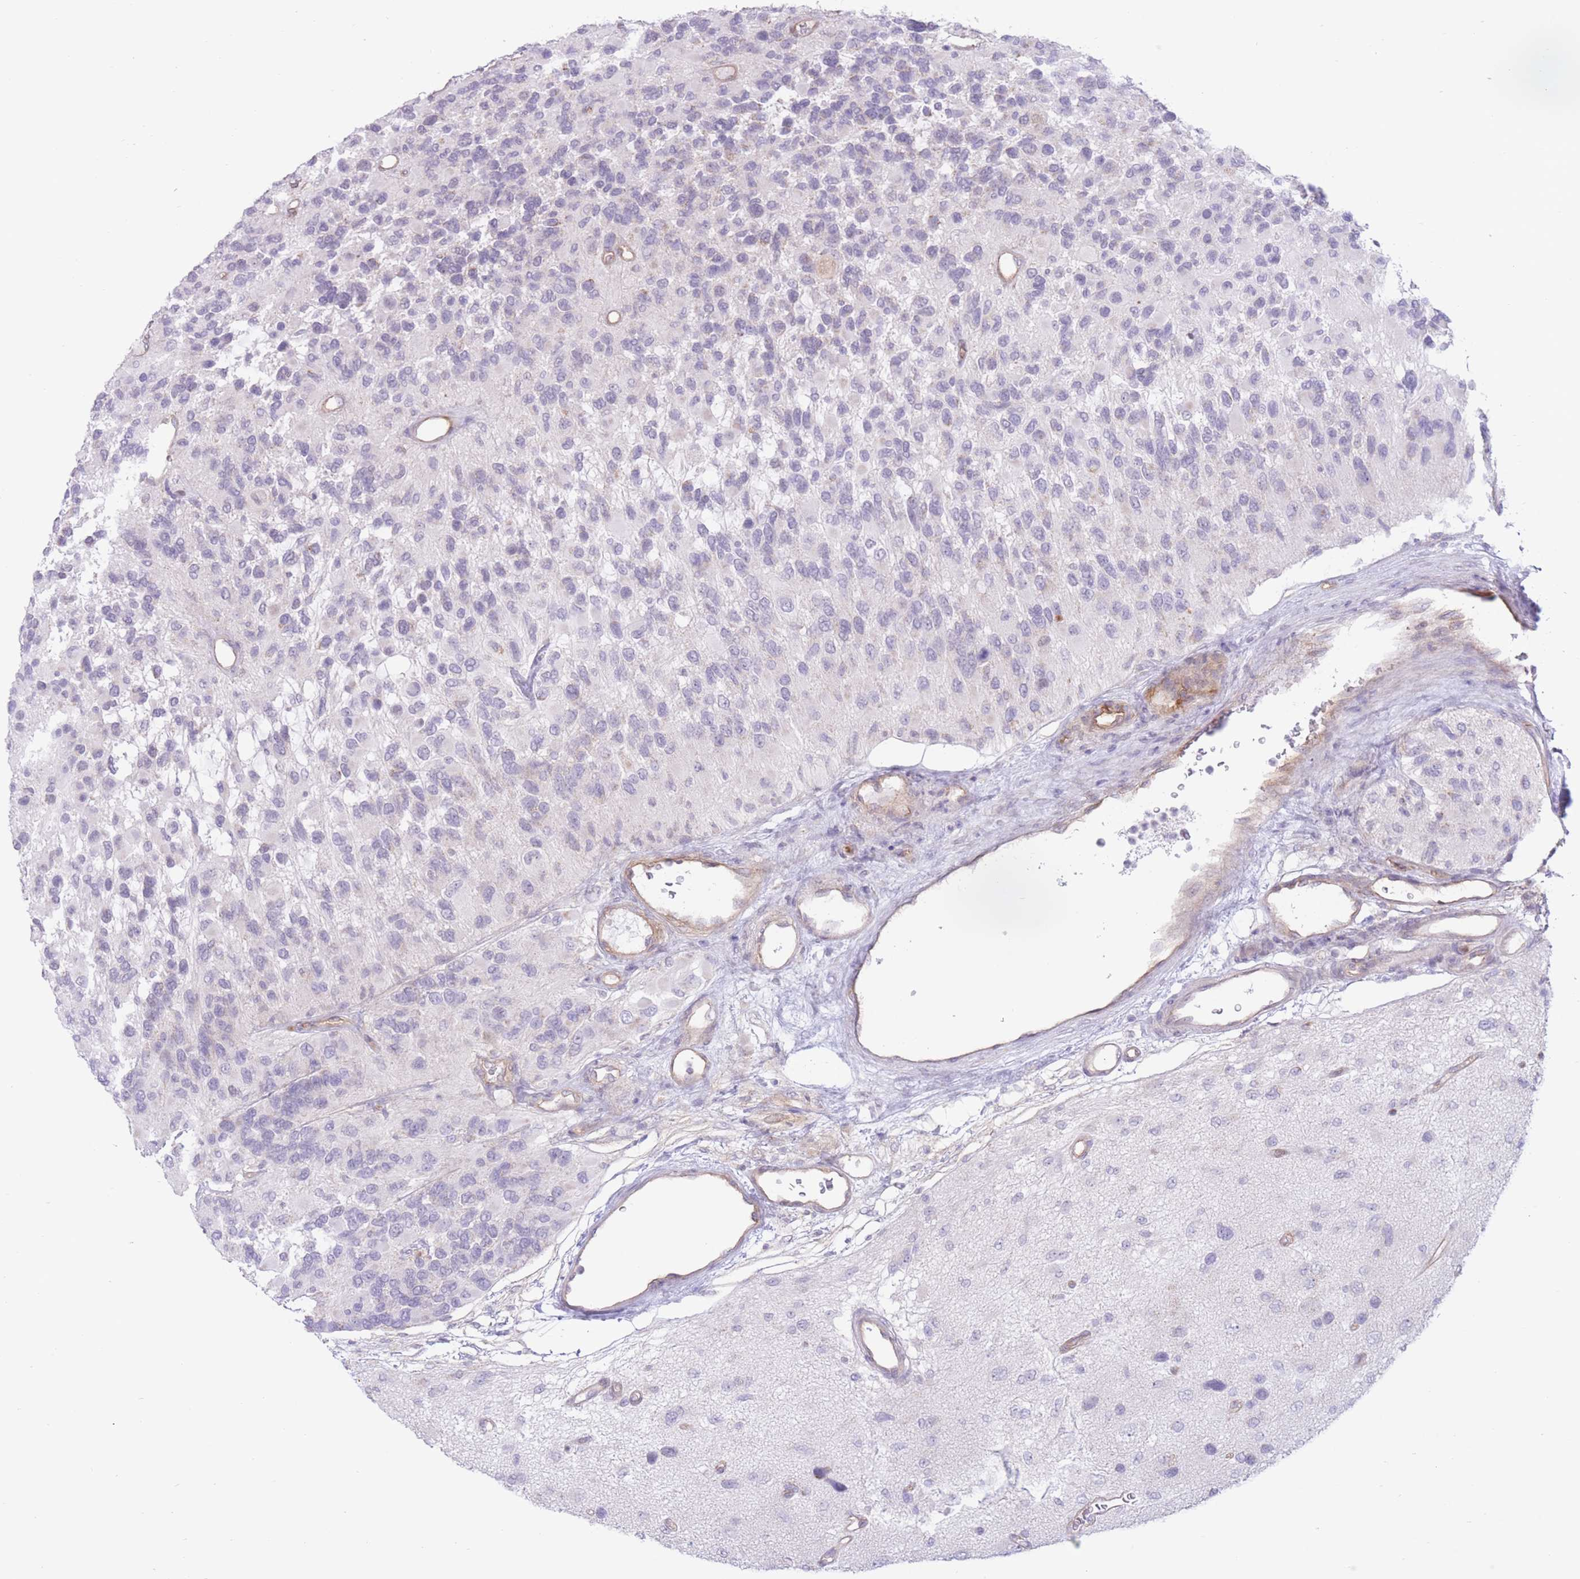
{"staining": {"intensity": "weak", "quantity": "<25%", "location": "cytoplasmic/membranous"}, "tissue": "glioma", "cell_type": "Tumor cells", "image_type": "cancer", "snomed": [{"axis": "morphology", "description": "Glioma, malignant, High grade"}, {"axis": "topography", "description": "Brain"}], "caption": "IHC histopathology image of malignant high-grade glioma stained for a protein (brown), which demonstrates no expression in tumor cells.", "gene": "MRPS31", "patient": {"sex": "male", "age": 77}}